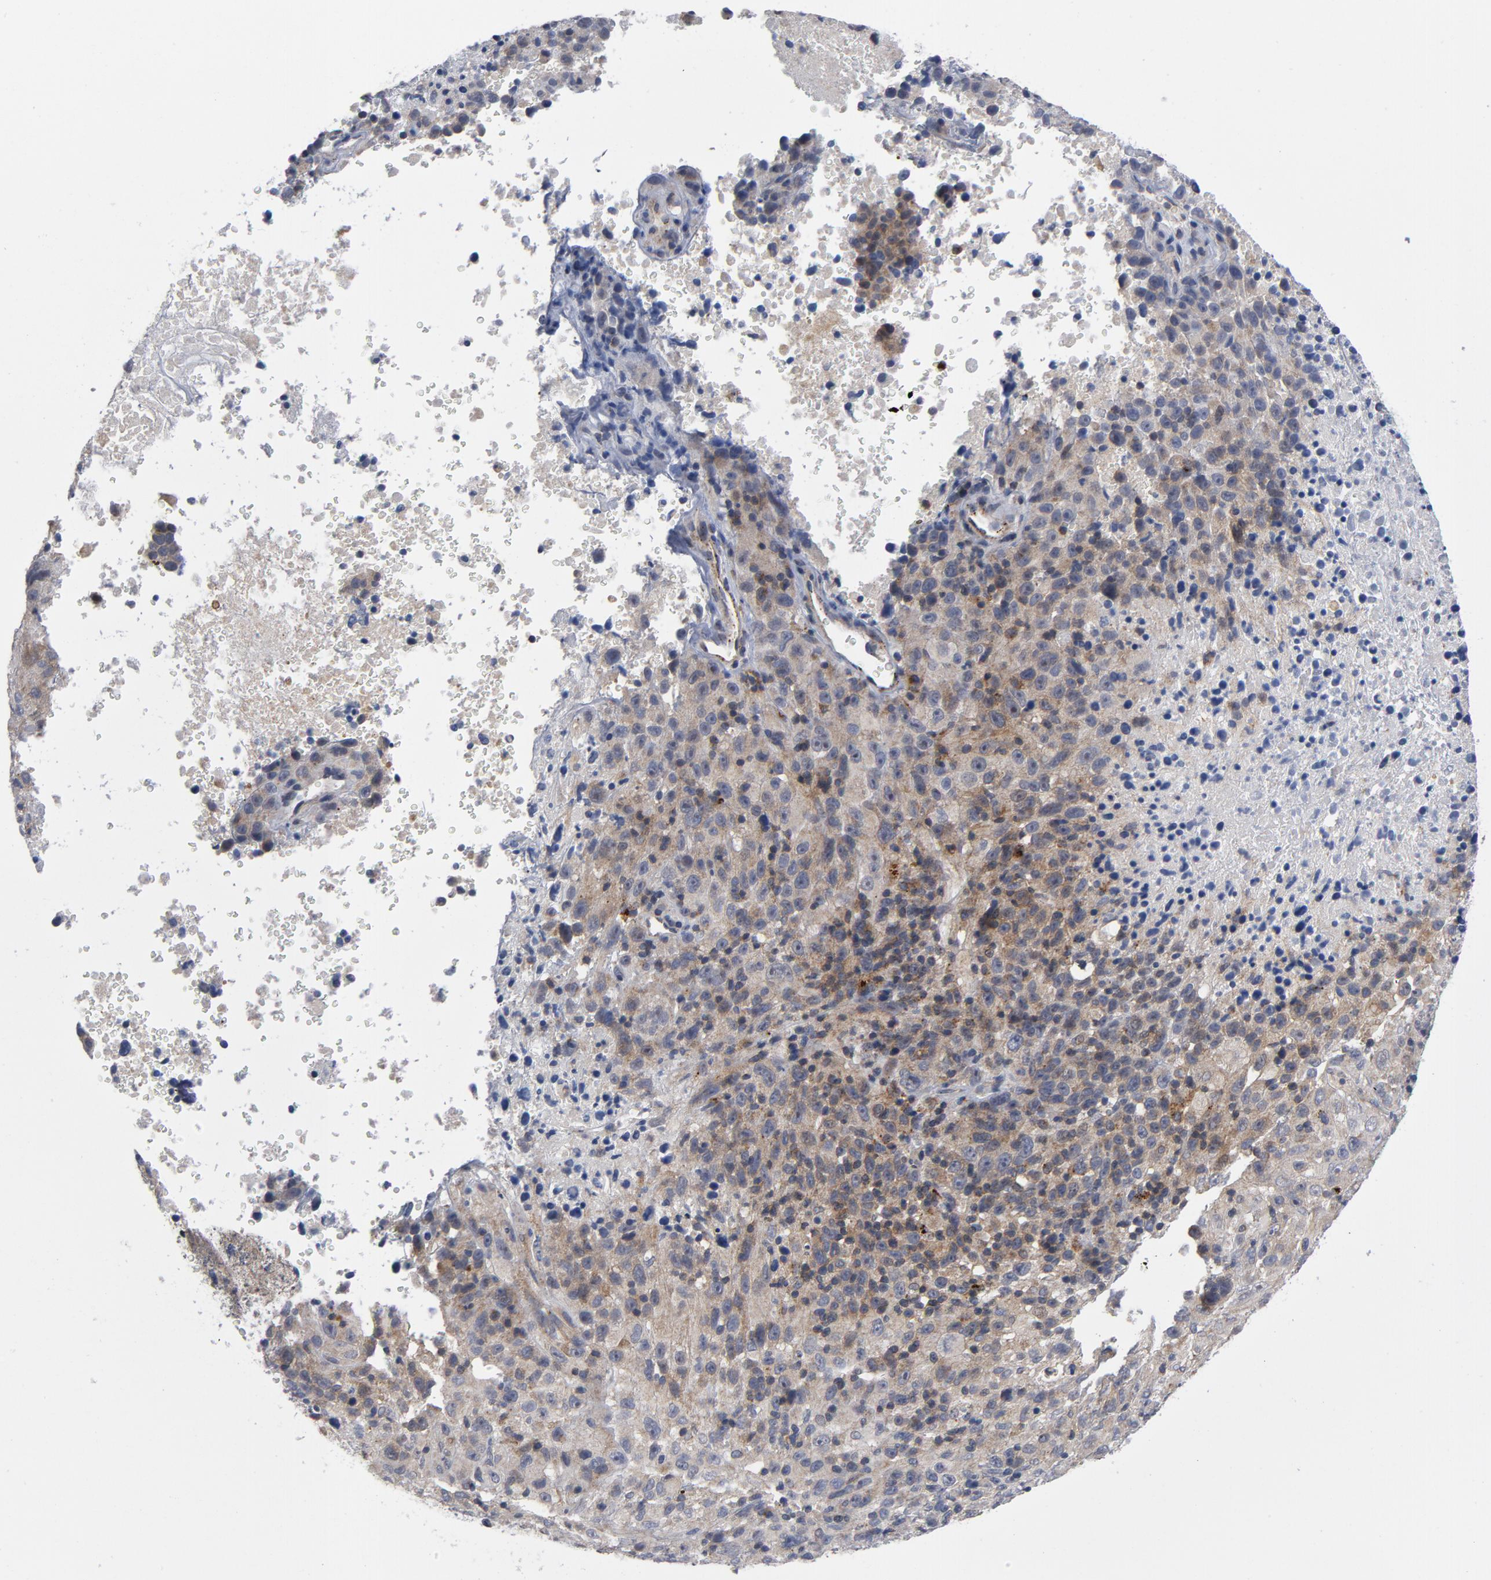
{"staining": {"intensity": "weak", "quantity": ">75%", "location": "cytoplasmic/membranous"}, "tissue": "melanoma", "cell_type": "Tumor cells", "image_type": "cancer", "snomed": [{"axis": "morphology", "description": "Malignant melanoma, Metastatic site"}, {"axis": "topography", "description": "Cerebral cortex"}], "caption": "This image displays immunohistochemistry (IHC) staining of human melanoma, with low weak cytoplasmic/membranous expression in about >75% of tumor cells.", "gene": "AKT2", "patient": {"sex": "female", "age": 52}}